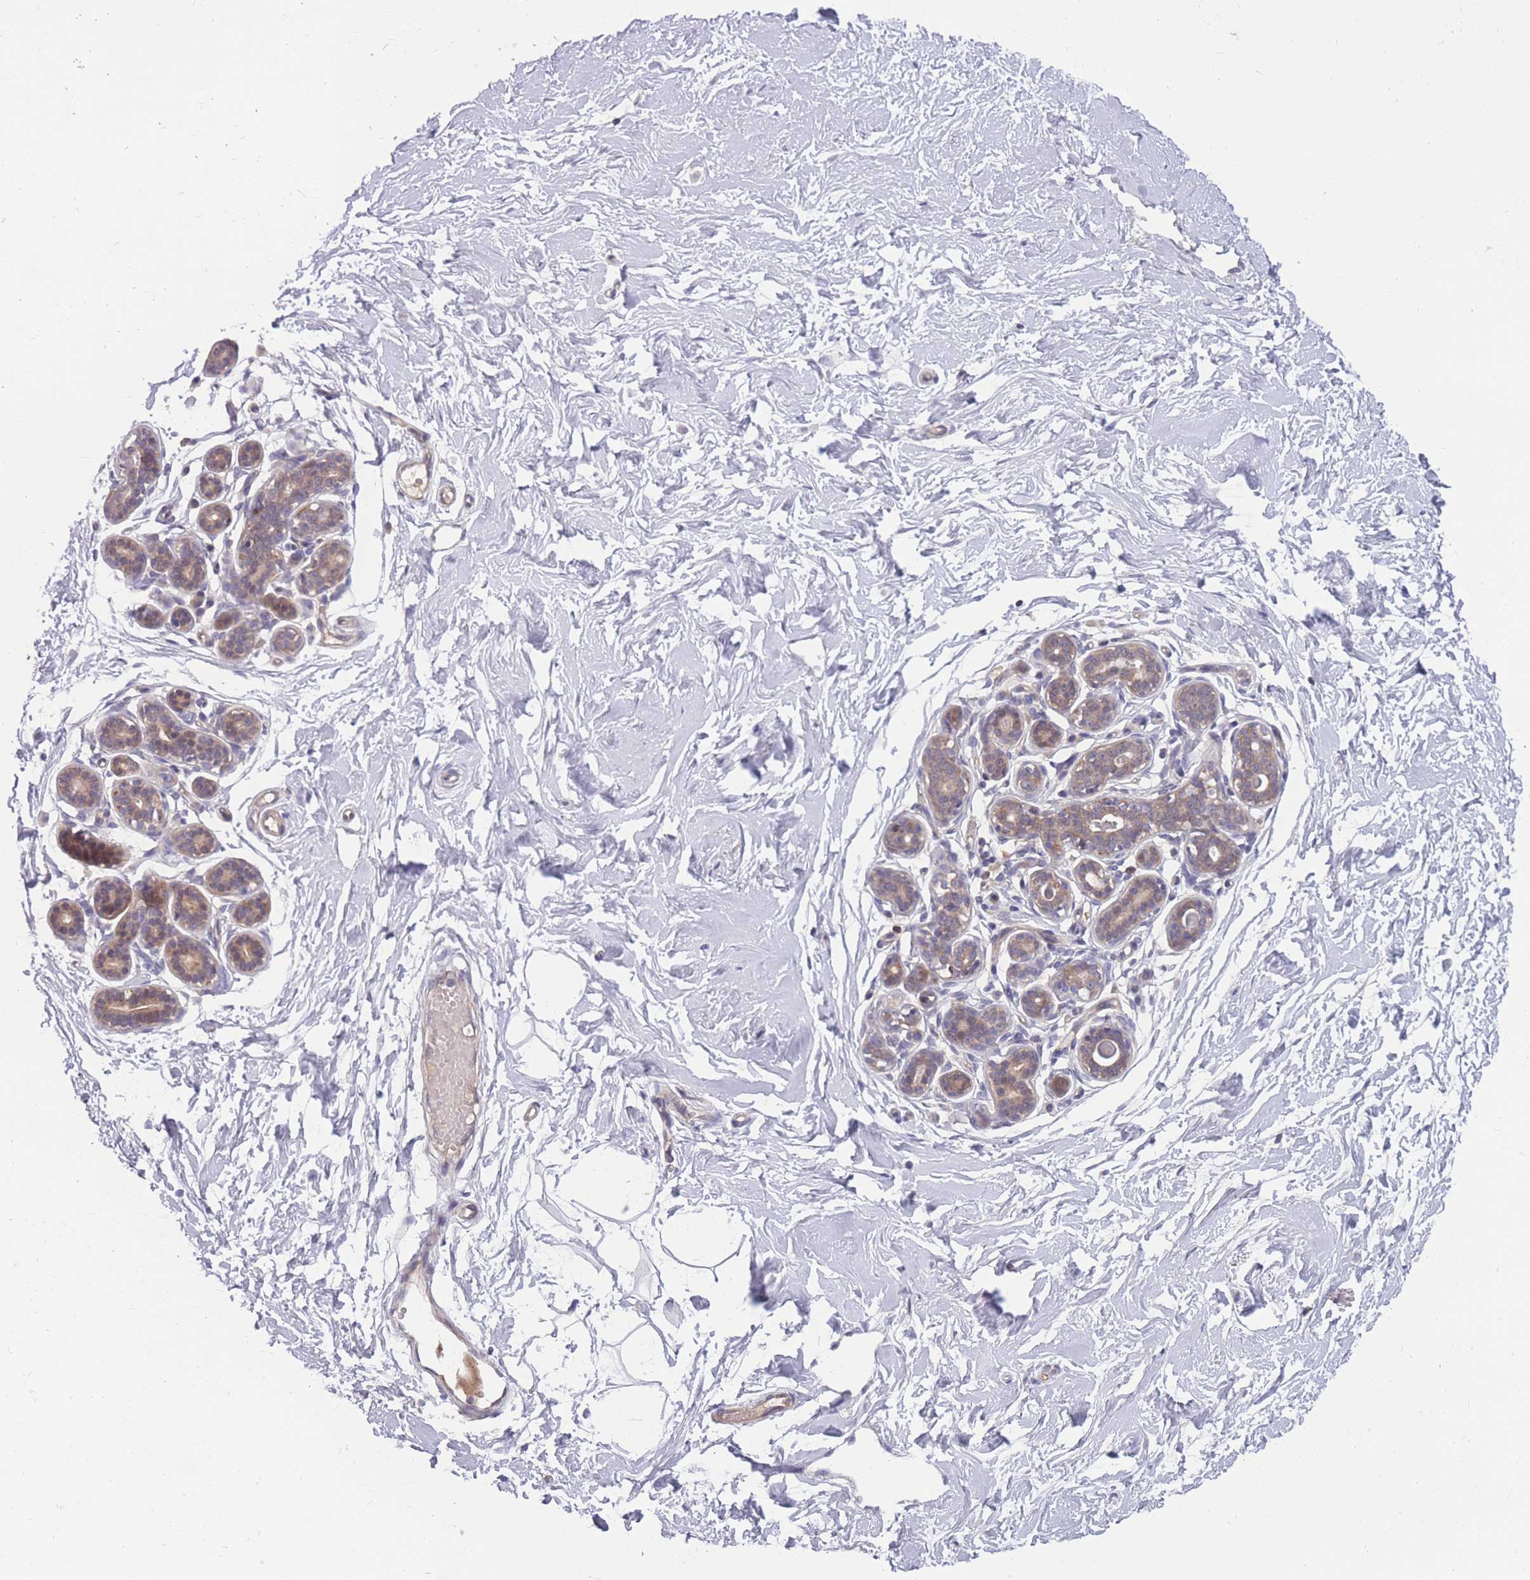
{"staining": {"intensity": "negative", "quantity": "none", "location": "none"}, "tissue": "breast", "cell_type": "Adipocytes", "image_type": "normal", "snomed": [{"axis": "morphology", "description": "Normal tissue, NOS"}, {"axis": "morphology", "description": "Adenoma, NOS"}, {"axis": "topography", "description": "Breast"}], "caption": "Human breast stained for a protein using immunohistochemistry exhibits no expression in adipocytes.", "gene": "UBE2NL", "patient": {"sex": "female", "age": 23}}